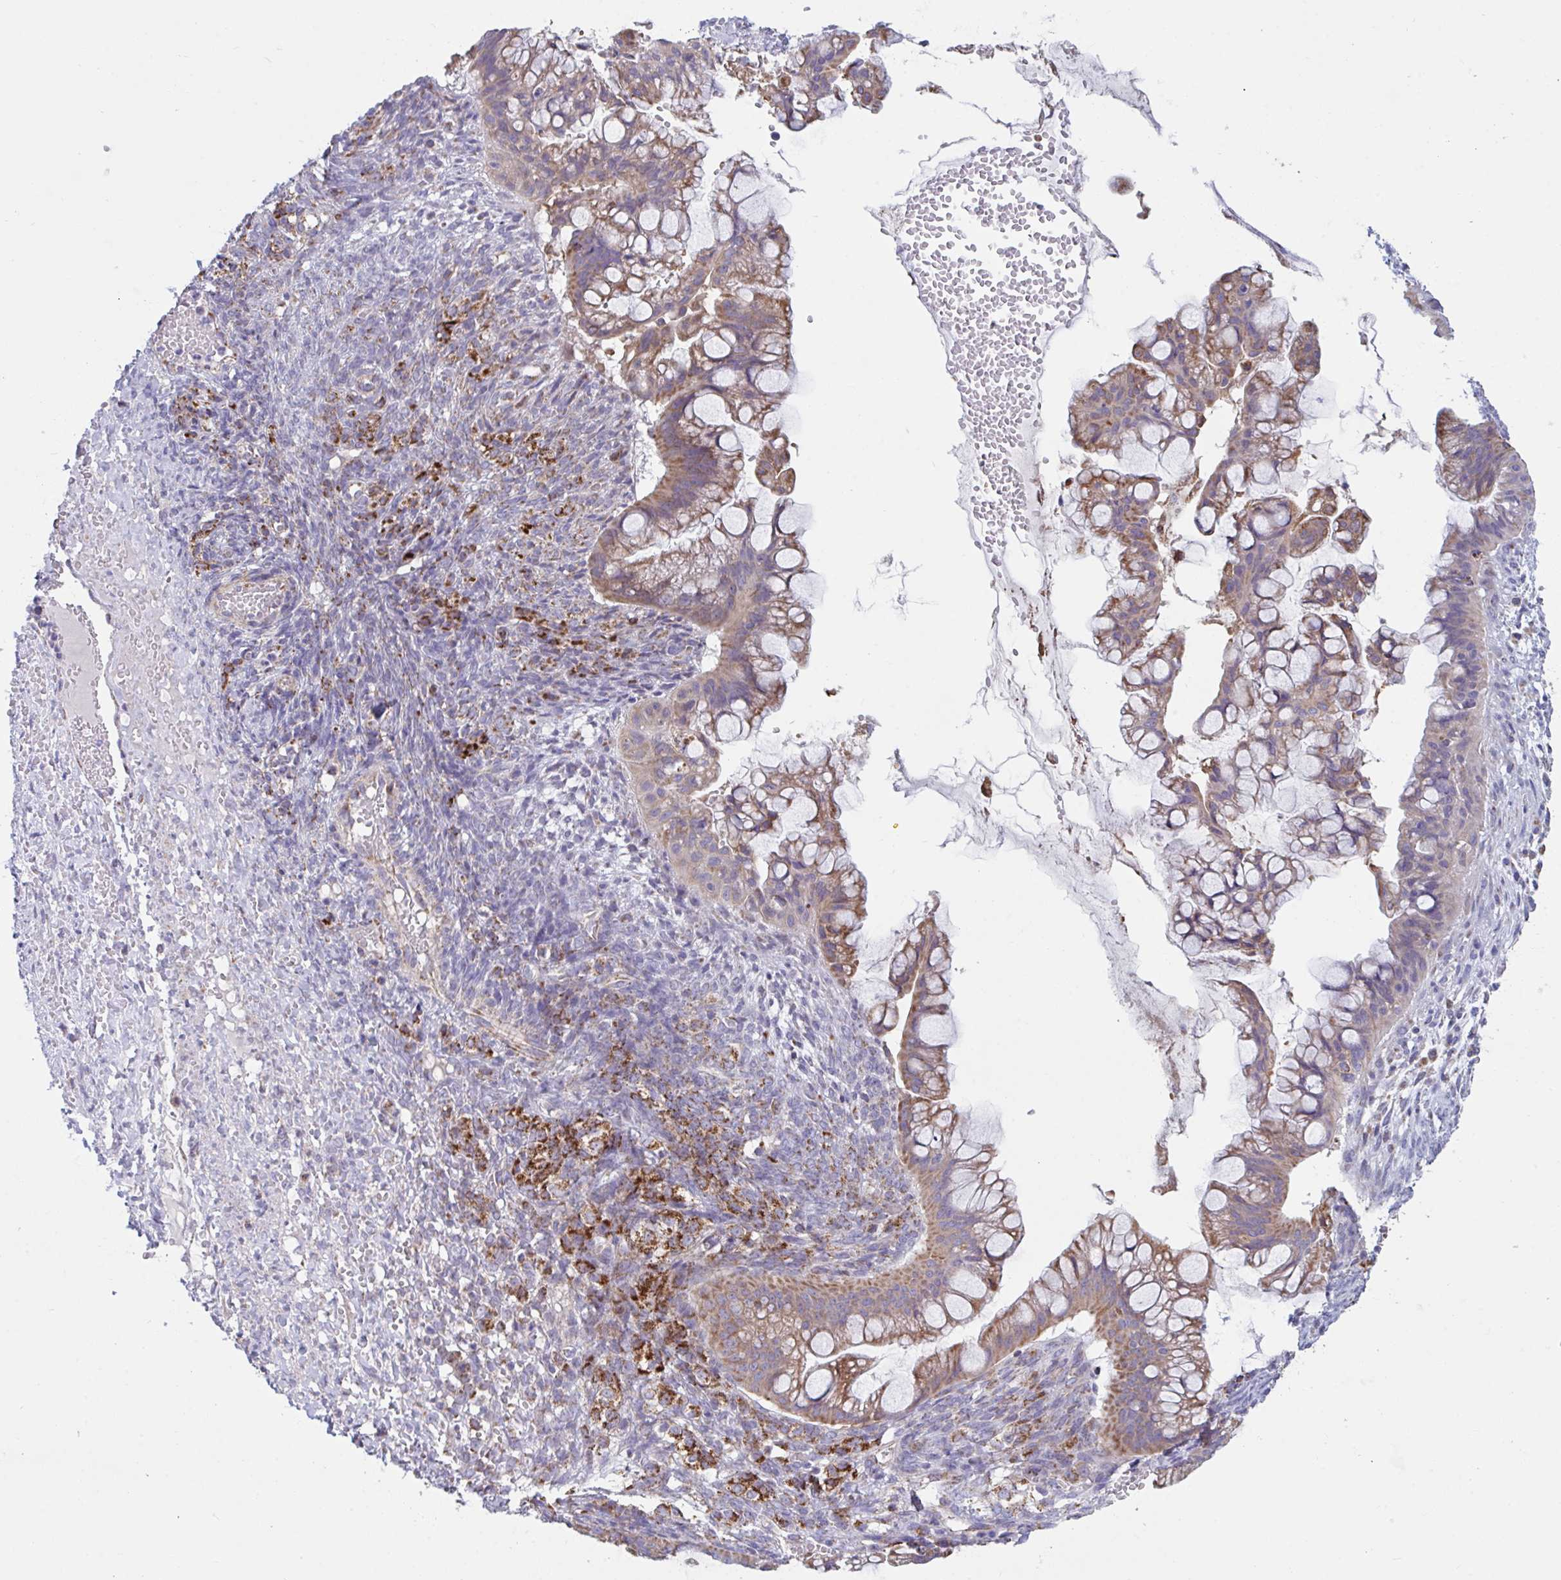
{"staining": {"intensity": "moderate", "quantity": ">75%", "location": "cytoplasmic/membranous"}, "tissue": "ovarian cancer", "cell_type": "Tumor cells", "image_type": "cancer", "snomed": [{"axis": "morphology", "description": "Cystadenocarcinoma, mucinous, NOS"}, {"axis": "topography", "description": "Ovary"}], "caption": "Immunohistochemistry (DAB) staining of ovarian cancer (mucinous cystadenocarcinoma) exhibits moderate cytoplasmic/membranous protein expression in approximately >75% of tumor cells. (DAB (3,3'-diaminobenzidine) = brown stain, brightfield microscopy at high magnification).", "gene": "BCAT2", "patient": {"sex": "female", "age": 73}}